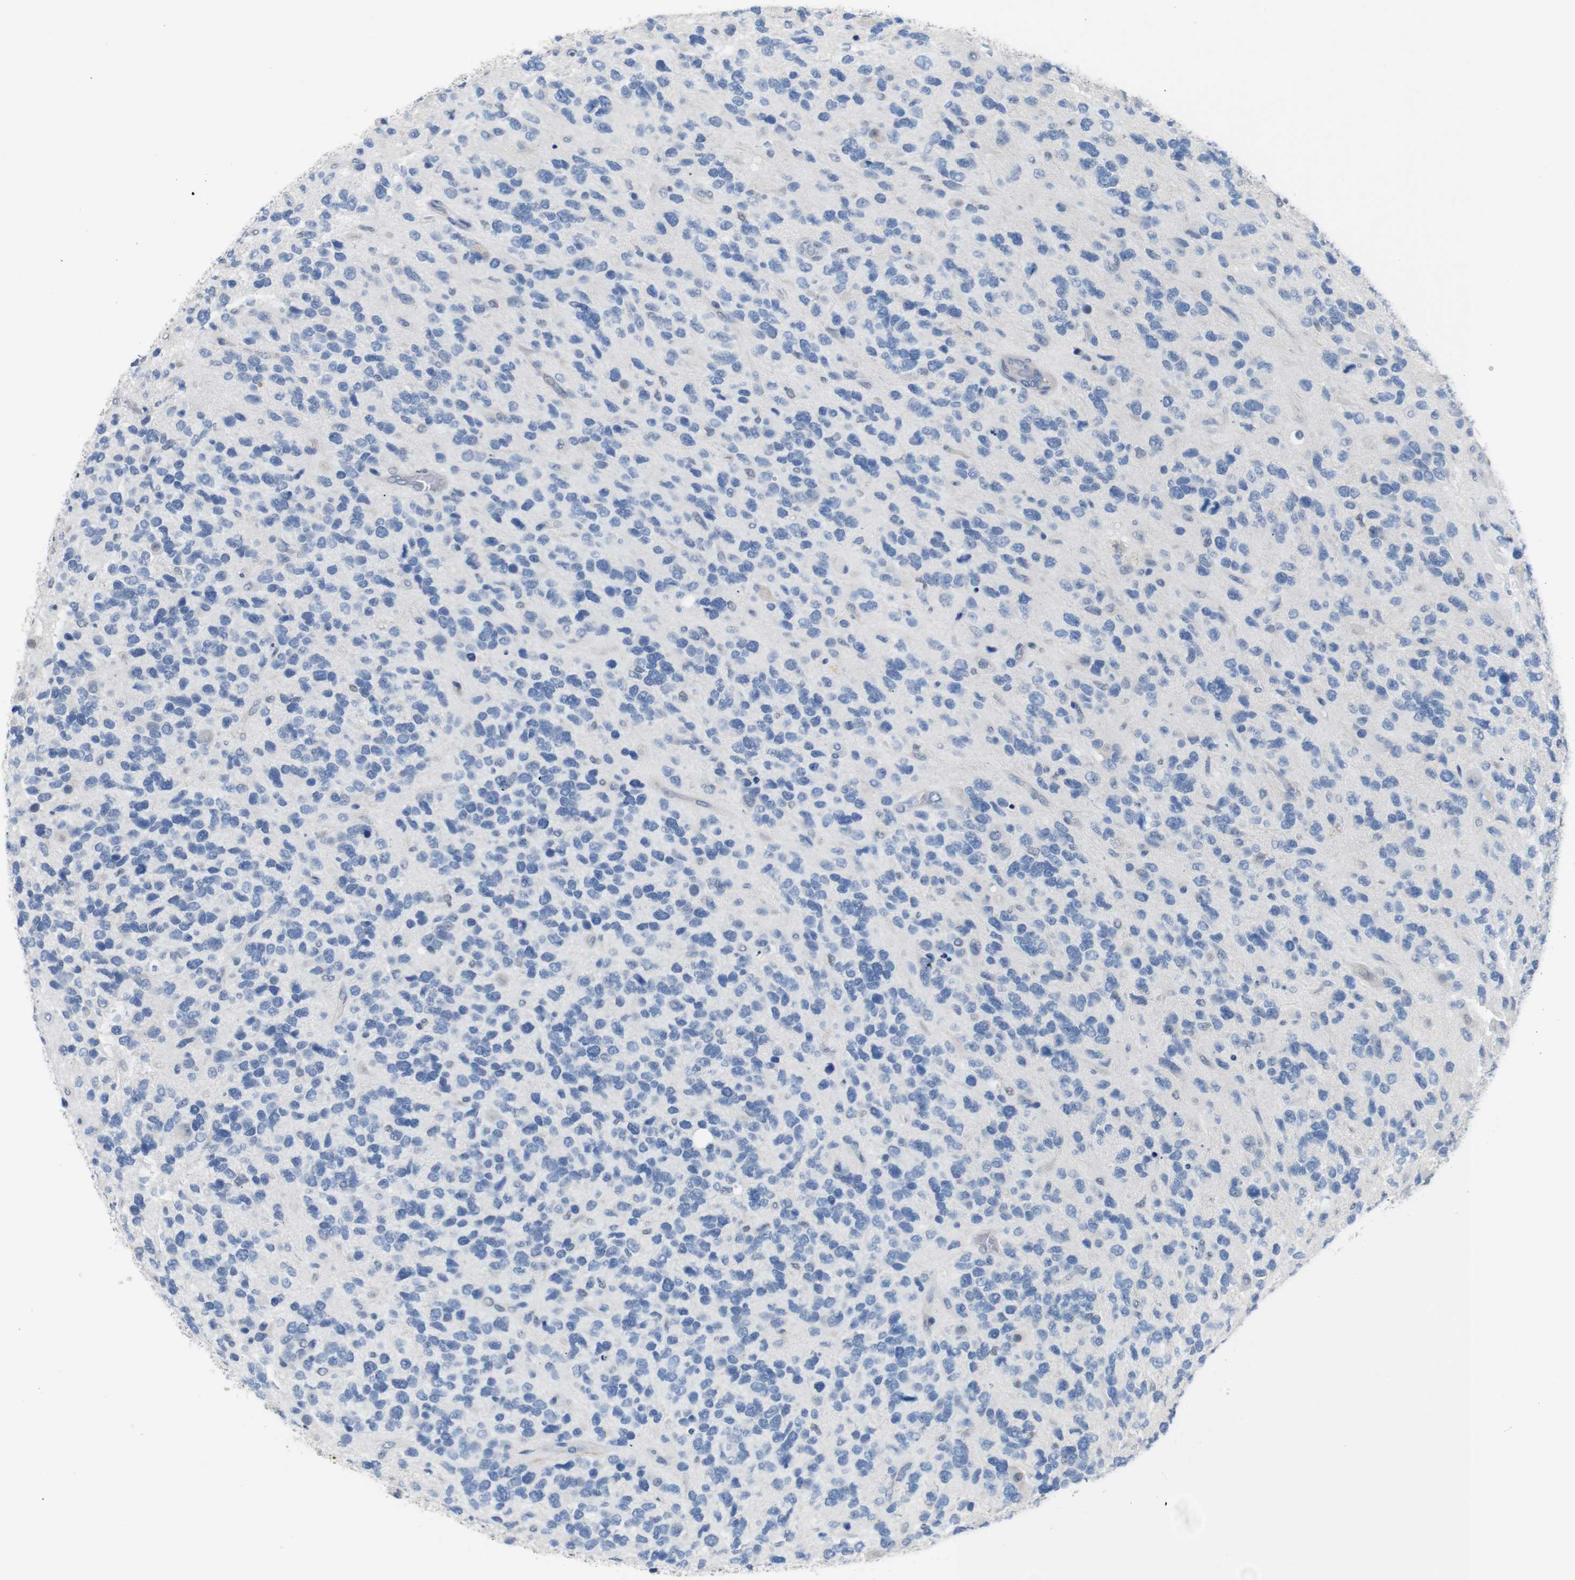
{"staining": {"intensity": "negative", "quantity": "none", "location": "none"}, "tissue": "glioma", "cell_type": "Tumor cells", "image_type": "cancer", "snomed": [{"axis": "morphology", "description": "Glioma, malignant, High grade"}, {"axis": "topography", "description": "Brain"}], "caption": "Tumor cells are negative for protein expression in human malignant glioma (high-grade).", "gene": "CHRM5", "patient": {"sex": "female", "age": 58}}